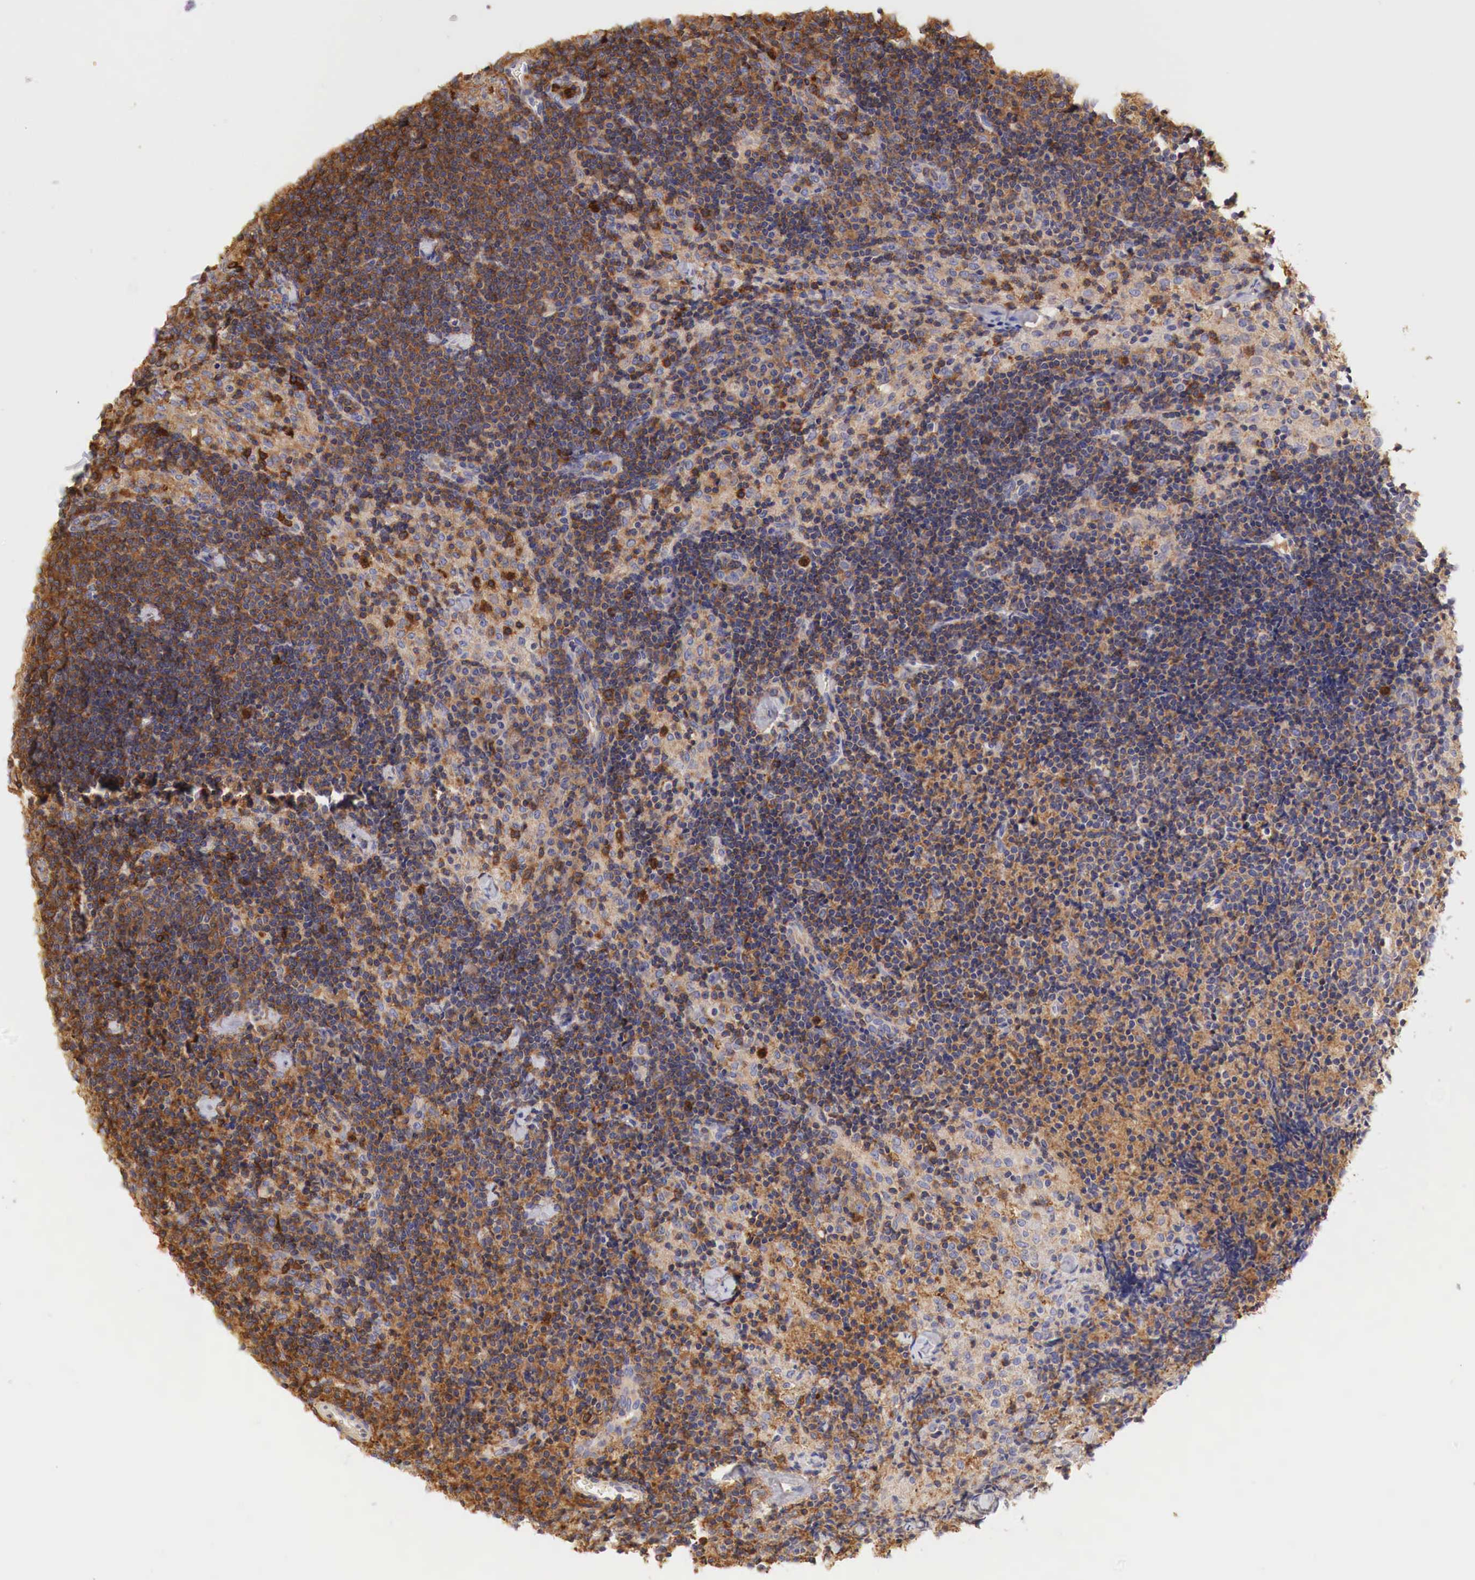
{"staining": {"intensity": "weak", "quantity": "25%-75%", "location": "cytoplasmic/membranous"}, "tissue": "lymph node", "cell_type": "Germinal center cells", "image_type": "normal", "snomed": [{"axis": "morphology", "description": "Normal tissue, NOS"}, {"axis": "topography", "description": "Lymph node"}], "caption": "Protein expression analysis of benign human lymph node reveals weak cytoplasmic/membranous positivity in approximately 25%-75% of germinal center cells. The staining was performed using DAB, with brown indicating positive protein expression. Nuclei are stained blue with hematoxylin.", "gene": "G6PD", "patient": {"sex": "female", "age": 35}}